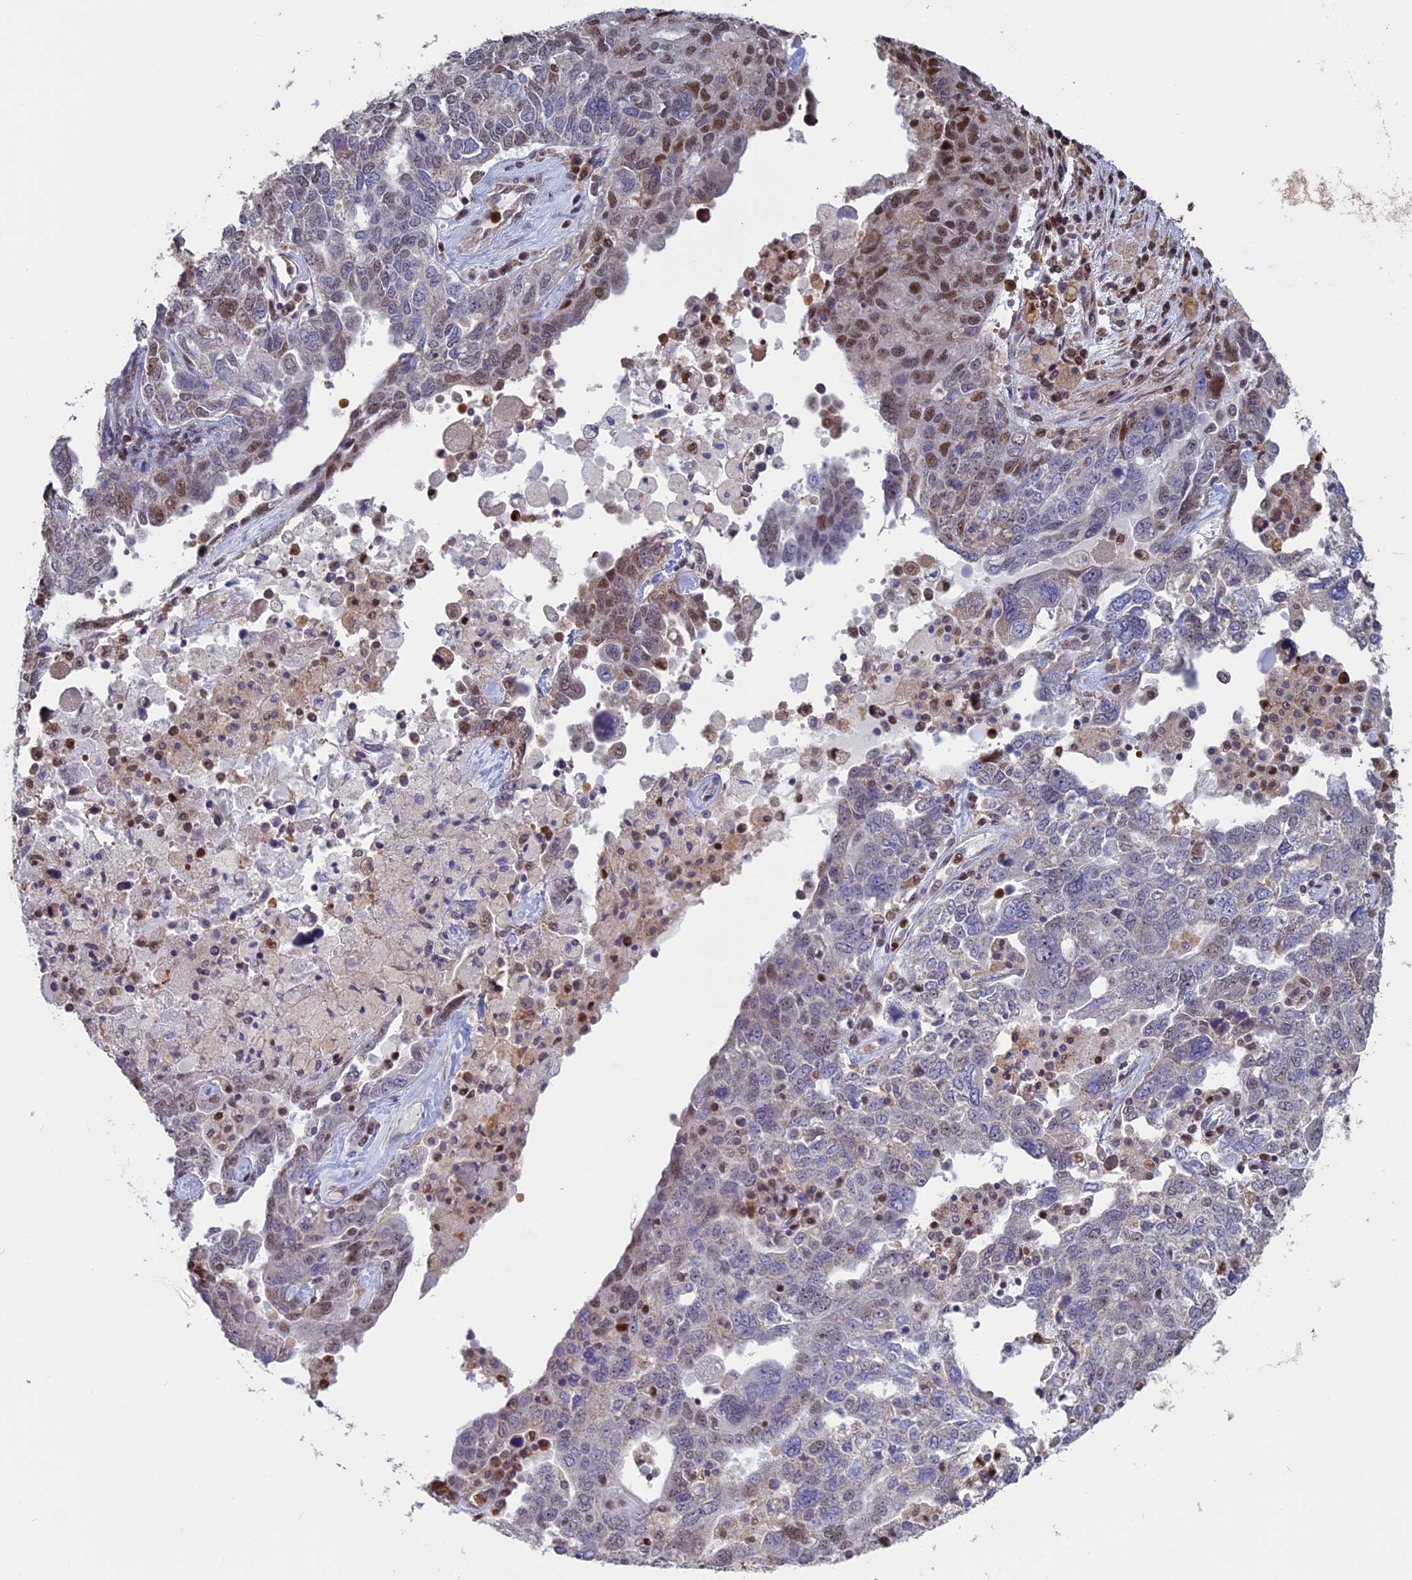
{"staining": {"intensity": "moderate", "quantity": "<25%", "location": "nuclear"}, "tissue": "ovarian cancer", "cell_type": "Tumor cells", "image_type": "cancer", "snomed": [{"axis": "morphology", "description": "Carcinoma, endometroid"}, {"axis": "topography", "description": "Ovary"}], "caption": "Endometroid carcinoma (ovarian) stained with a protein marker exhibits moderate staining in tumor cells.", "gene": "ACSS1", "patient": {"sex": "female", "age": 62}}